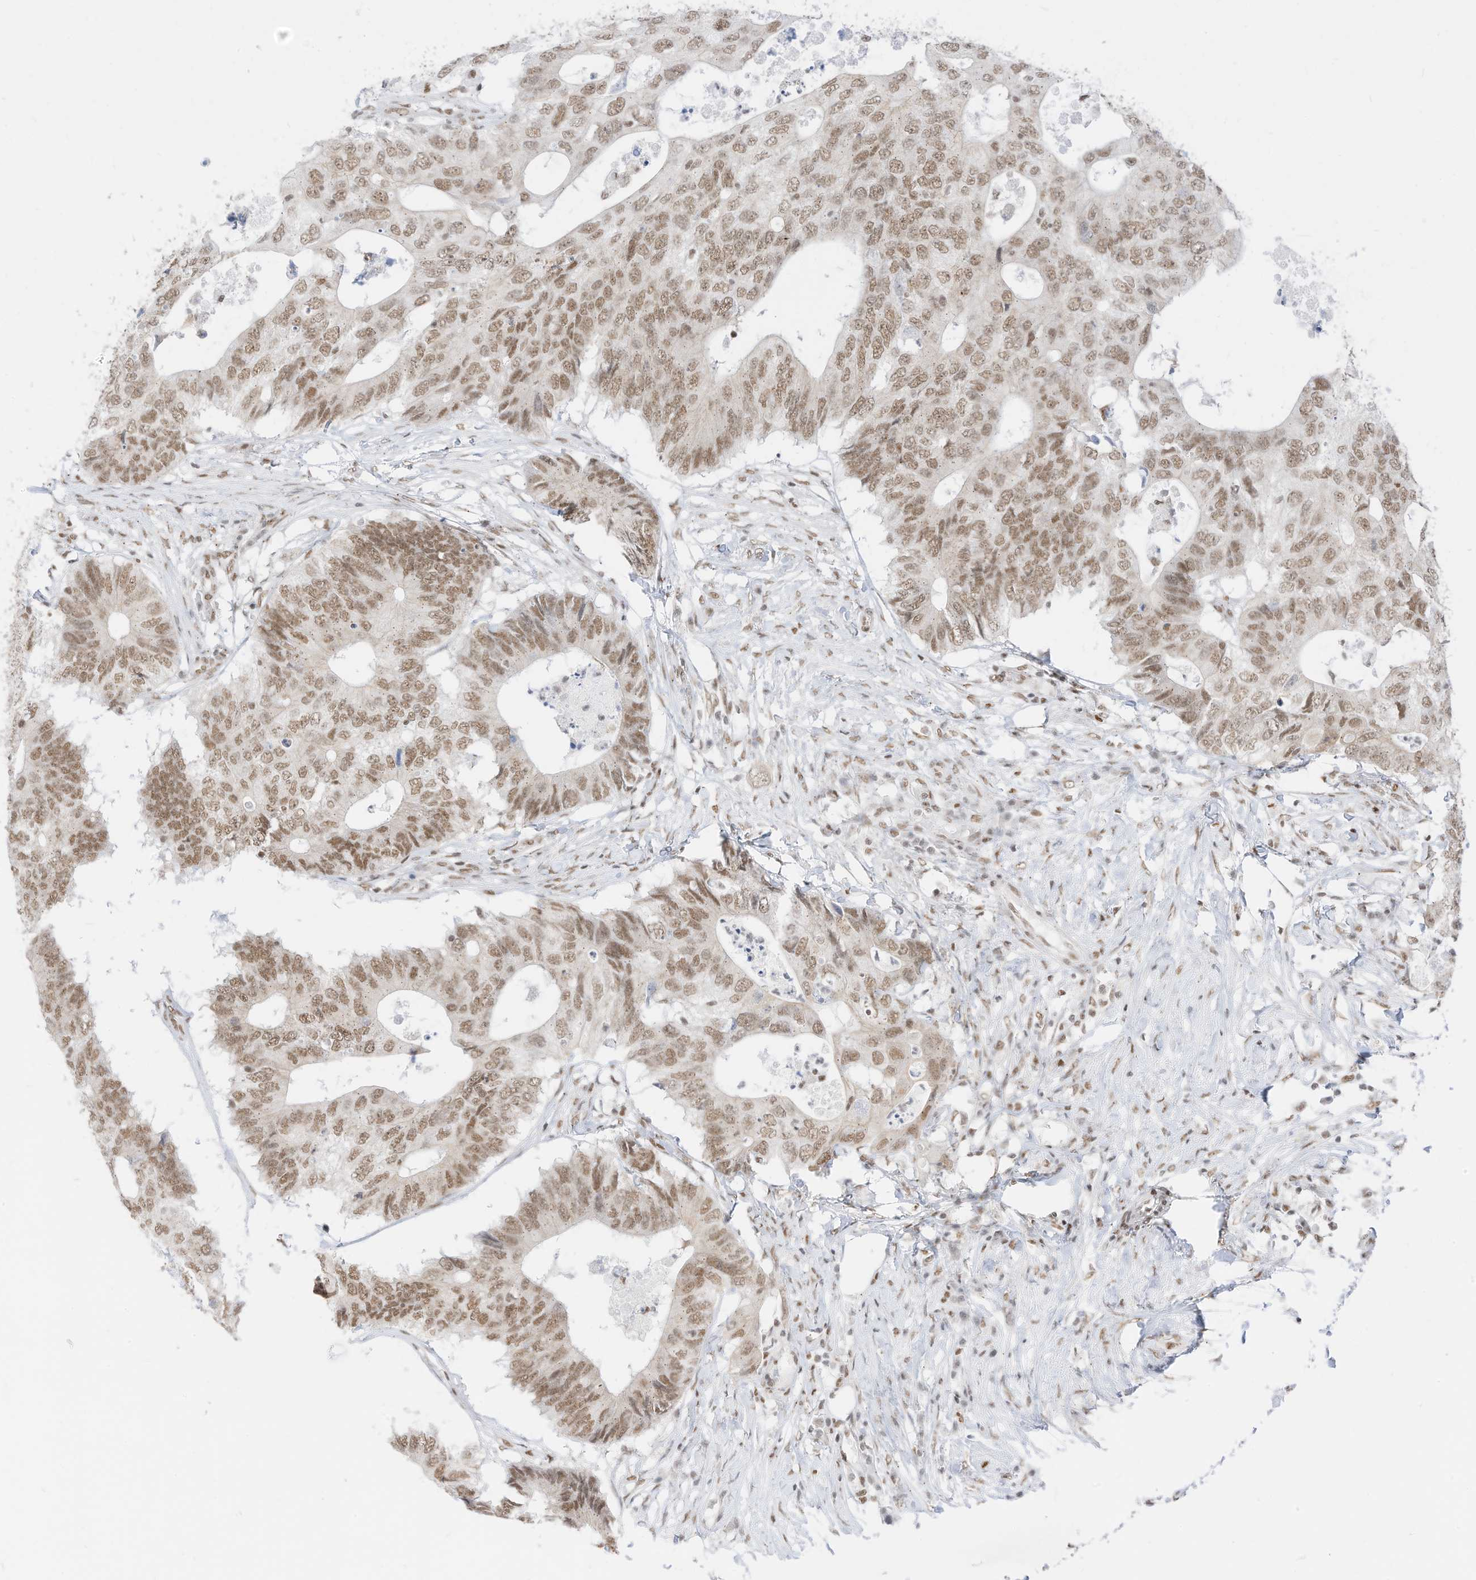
{"staining": {"intensity": "moderate", "quantity": ">75%", "location": "nuclear"}, "tissue": "colorectal cancer", "cell_type": "Tumor cells", "image_type": "cancer", "snomed": [{"axis": "morphology", "description": "Adenocarcinoma, NOS"}, {"axis": "topography", "description": "Colon"}], "caption": "Protein analysis of colorectal cancer (adenocarcinoma) tissue reveals moderate nuclear positivity in about >75% of tumor cells.", "gene": "SMARCA2", "patient": {"sex": "male", "age": 71}}